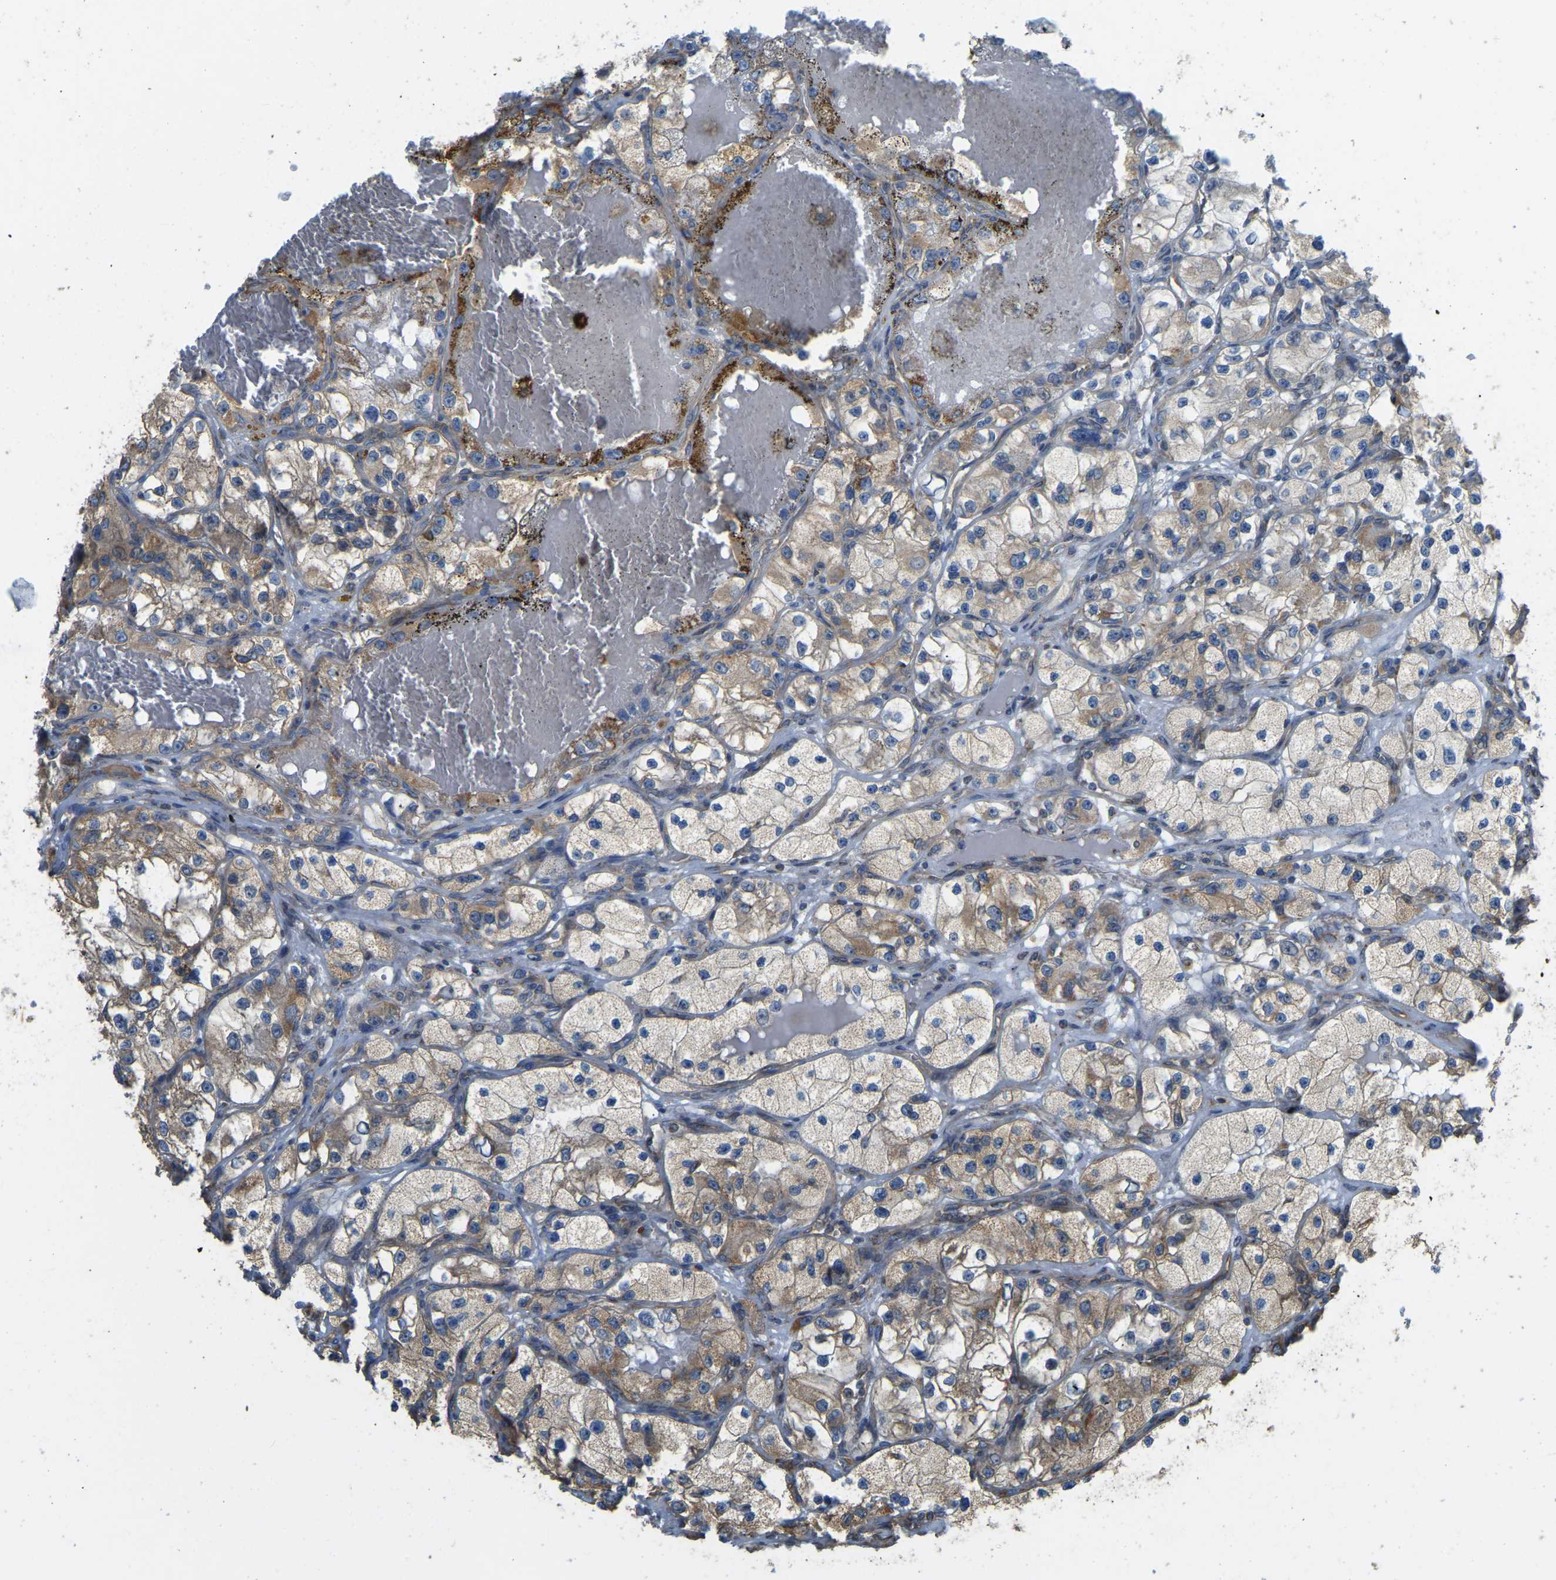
{"staining": {"intensity": "moderate", "quantity": "25%-75%", "location": "cytoplasmic/membranous"}, "tissue": "renal cancer", "cell_type": "Tumor cells", "image_type": "cancer", "snomed": [{"axis": "morphology", "description": "Adenocarcinoma, NOS"}, {"axis": "topography", "description": "Kidney"}], "caption": "This image demonstrates IHC staining of renal cancer (adenocarcinoma), with medium moderate cytoplasmic/membranous expression in about 25%-75% of tumor cells.", "gene": "PSMD7", "patient": {"sex": "female", "age": 57}}